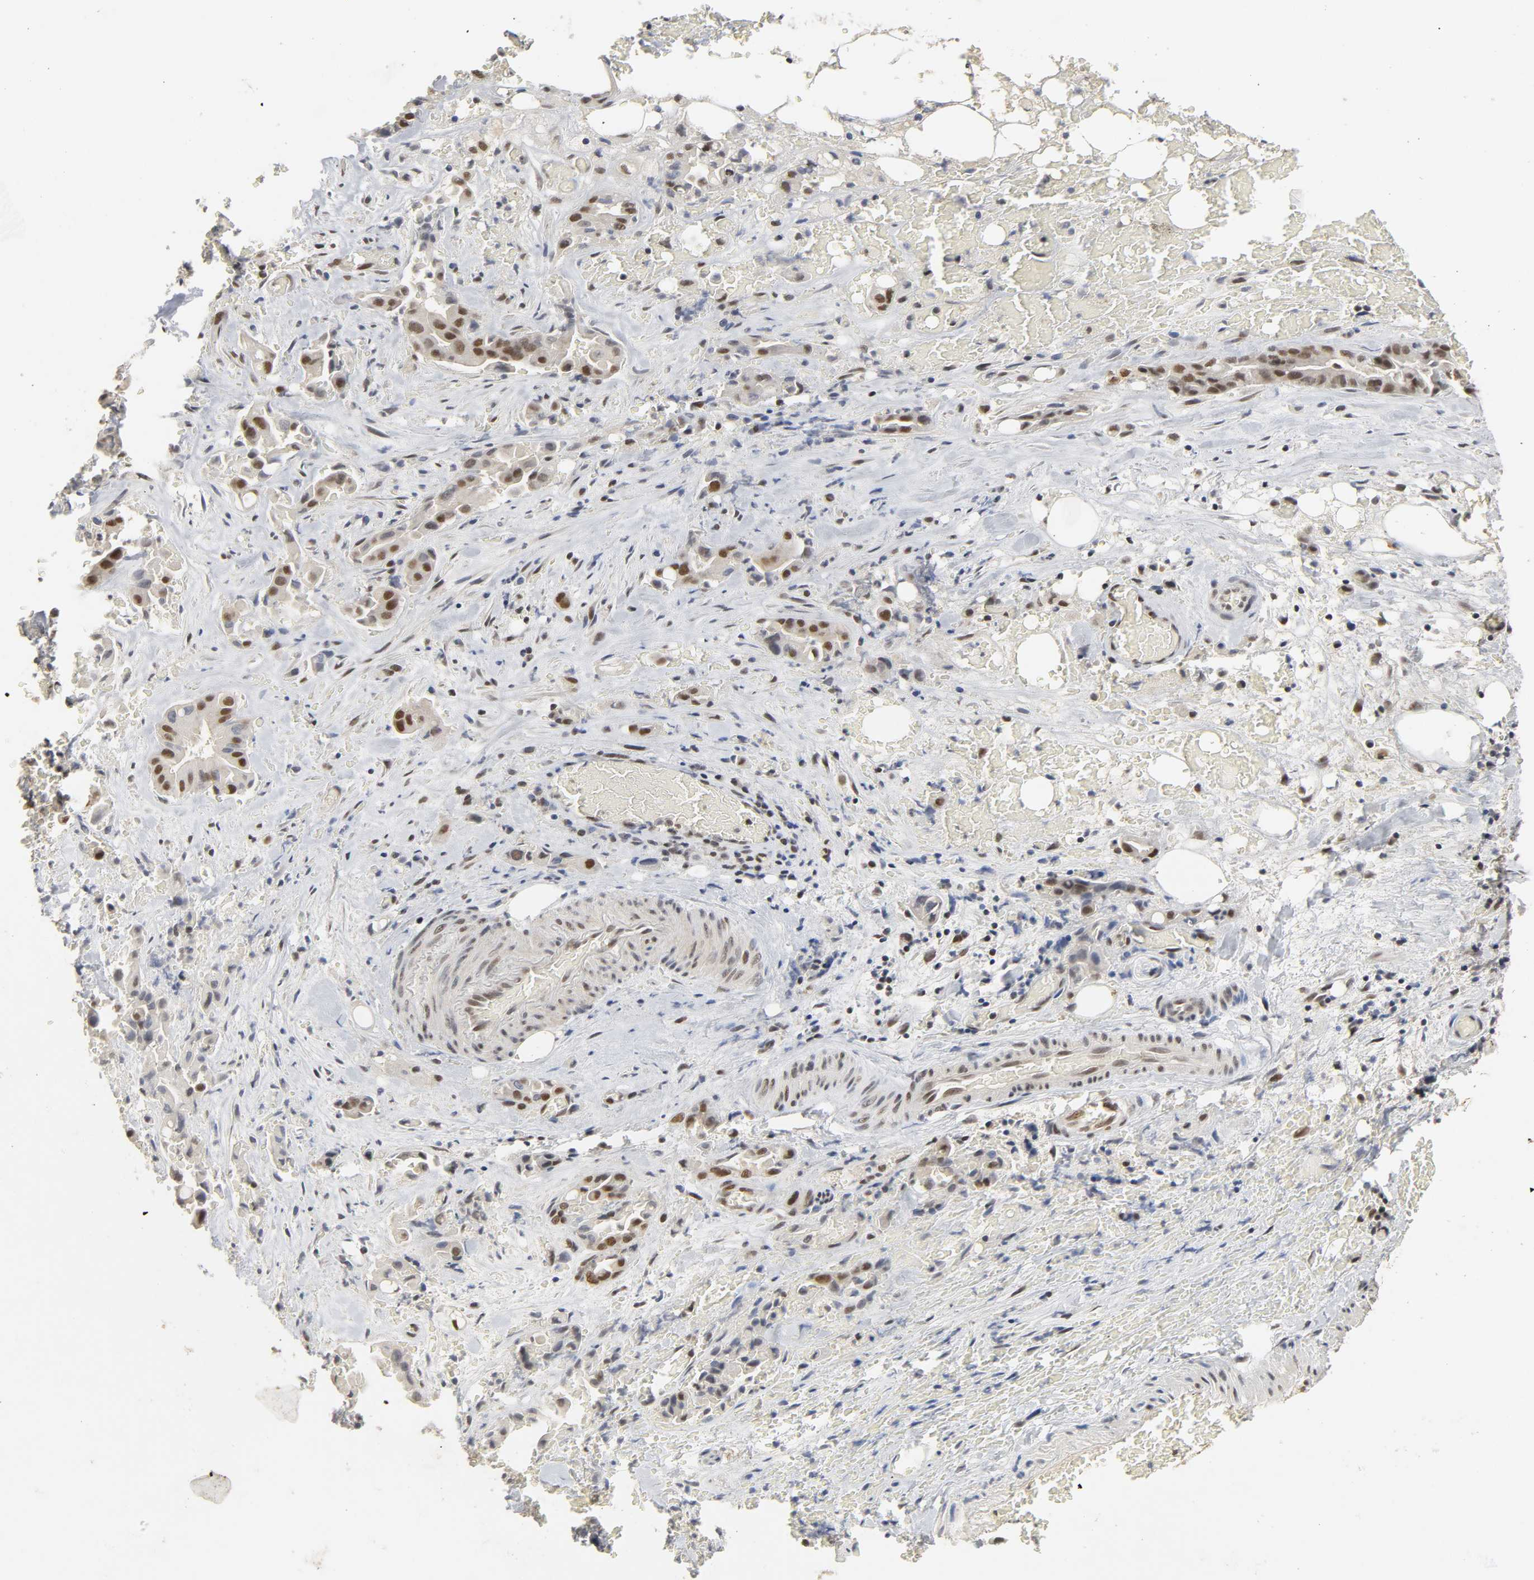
{"staining": {"intensity": "moderate", "quantity": ">75%", "location": "nuclear"}, "tissue": "liver cancer", "cell_type": "Tumor cells", "image_type": "cancer", "snomed": [{"axis": "morphology", "description": "Cholangiocarcinoma"}, {"axis": "topography", "description": "Liver"}], "caption": "Liver cancer (cholangiocarcinoma) stained with a brown dye reveals moderate nuclear positive expression in approximately >75% of tumor cells.", "gene": "NCOA6", "patient": {"sex": "female", "age": 68}}